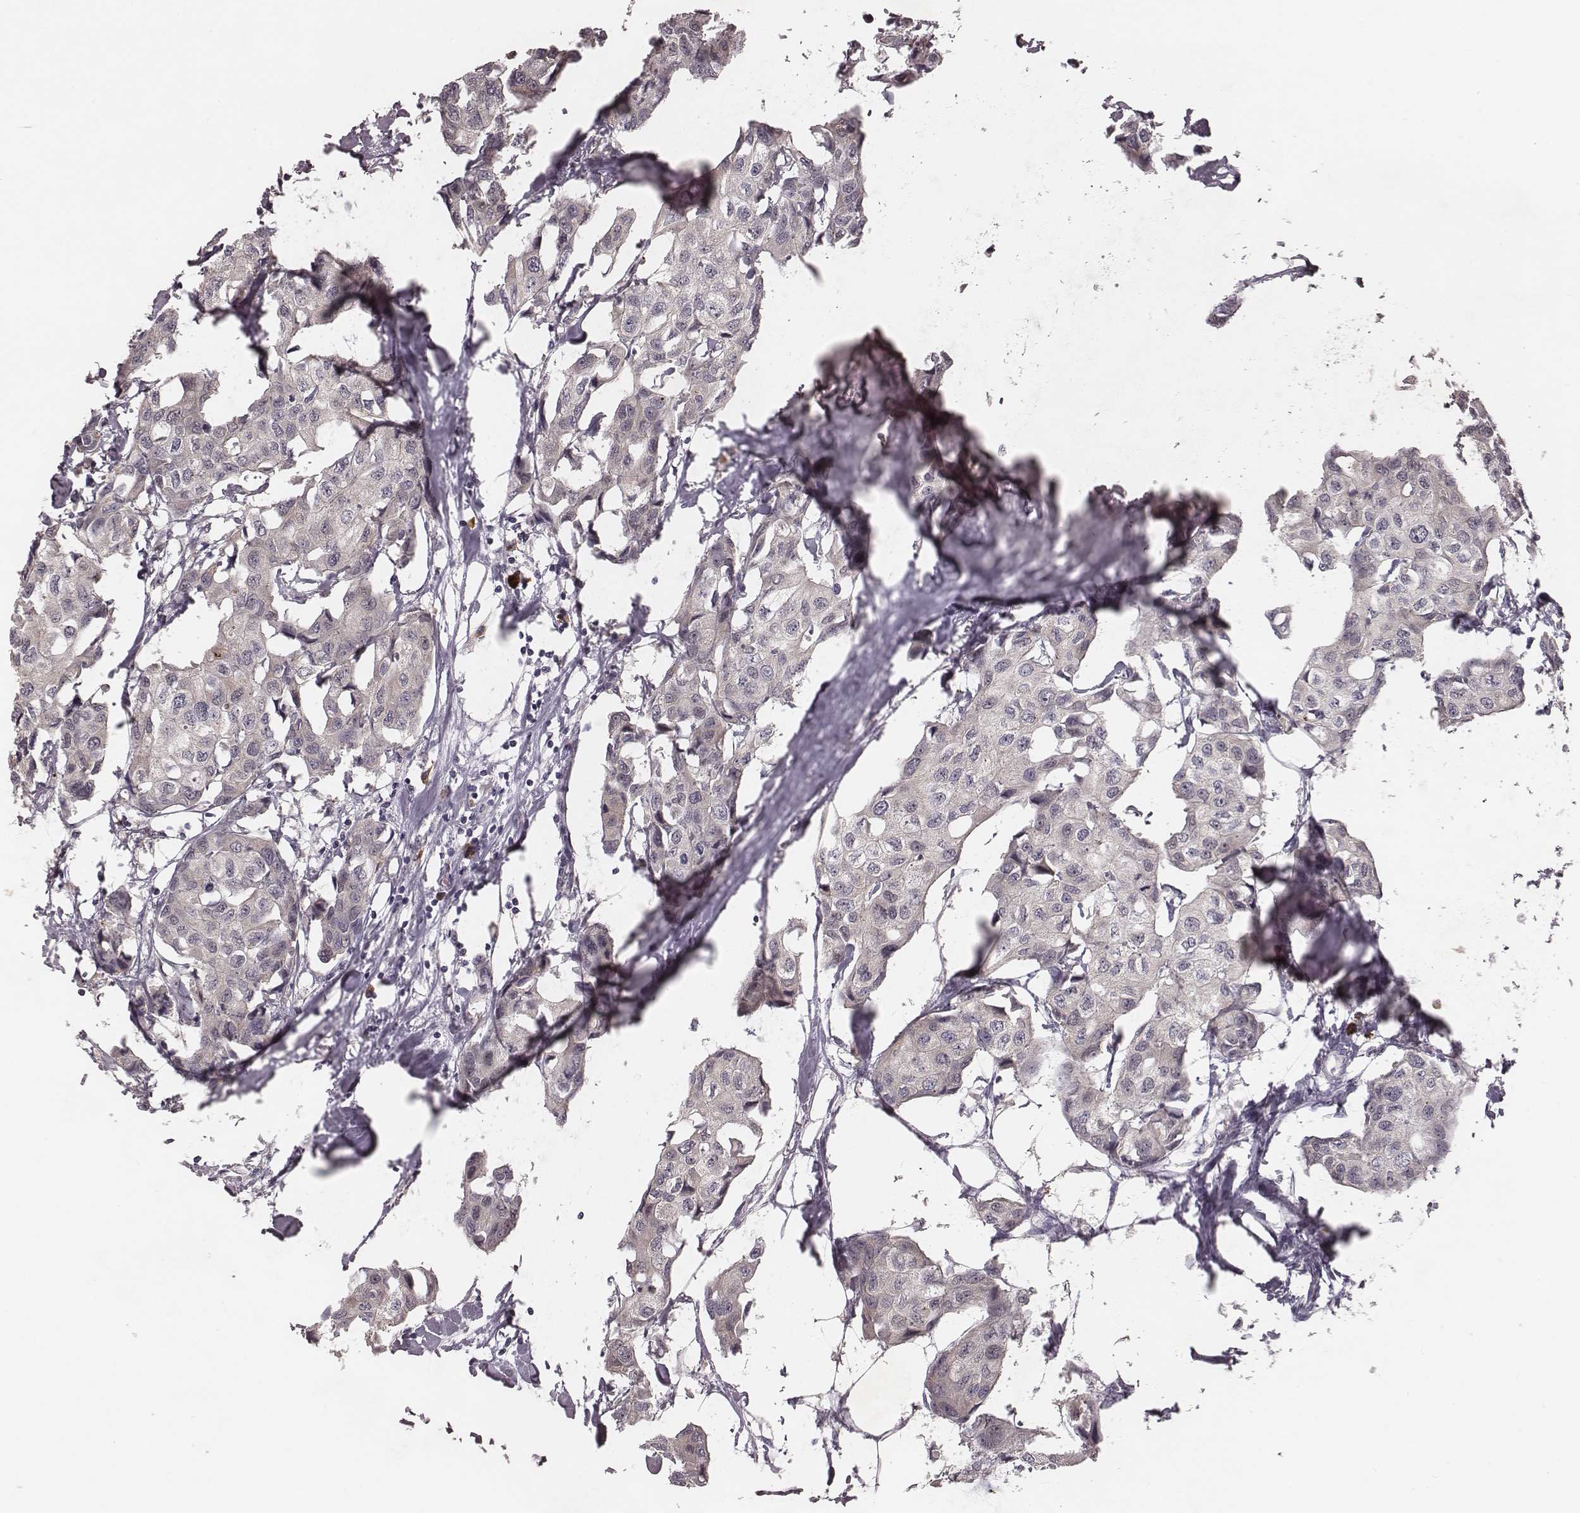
{"staining": {"intensity": "negative", "quantity": "none", "location": "none"}, "tissue": "breast cancer", "cell_type": "Tumor cells", "image_type": "cancer", "snomed": [{"axis": "morphology", "description": "Duct carcinoma"}, {"axis": "topography", "description": "Breast"}], "caption": "Immunohistochemistry (IHC) of breast invasive ductal carcinoma exhibits no staining in tumor cells.", "gene": "P2RX5", "patient": {"sex": "female", "age": 80}}